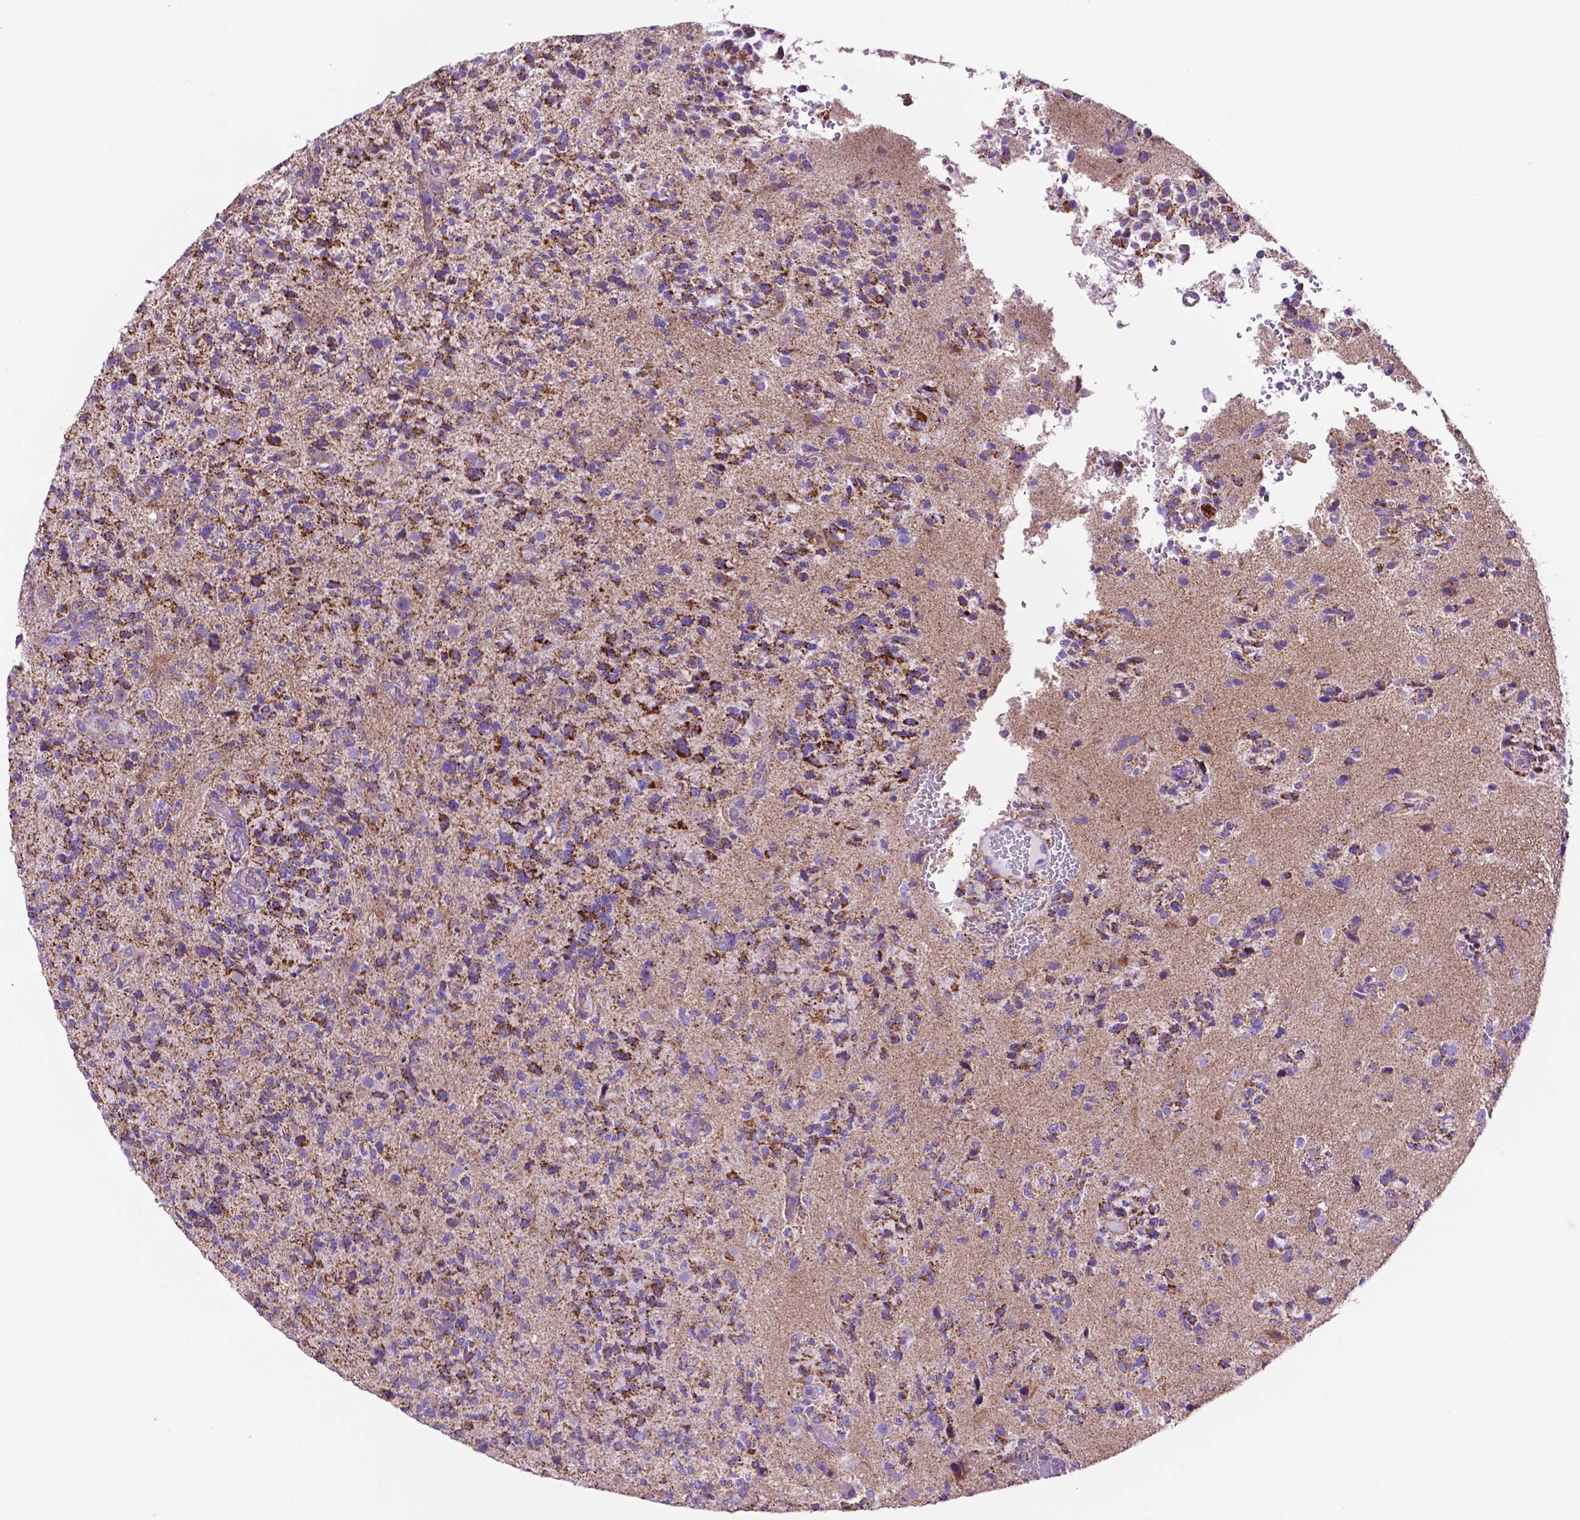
{"staining": {"intensity": "strong", "quantity": ">75%", "location": "cytoplasmic/membranous"}, "tissue": "glioma", "cell_type": "Tumor cells", "image_type": "cancer", "snomed": [{"axis": "morphology", "description": "Glioma, malignant, High grade"}, {"axis": "topography", "description": "Brain"}], "caption": "Glioma tissue displays strong cytoplasmic/membranous staining in about >75% of tumor cells", "gene": "GDPD5", "patient": {"sex": "female", "age": 71}}